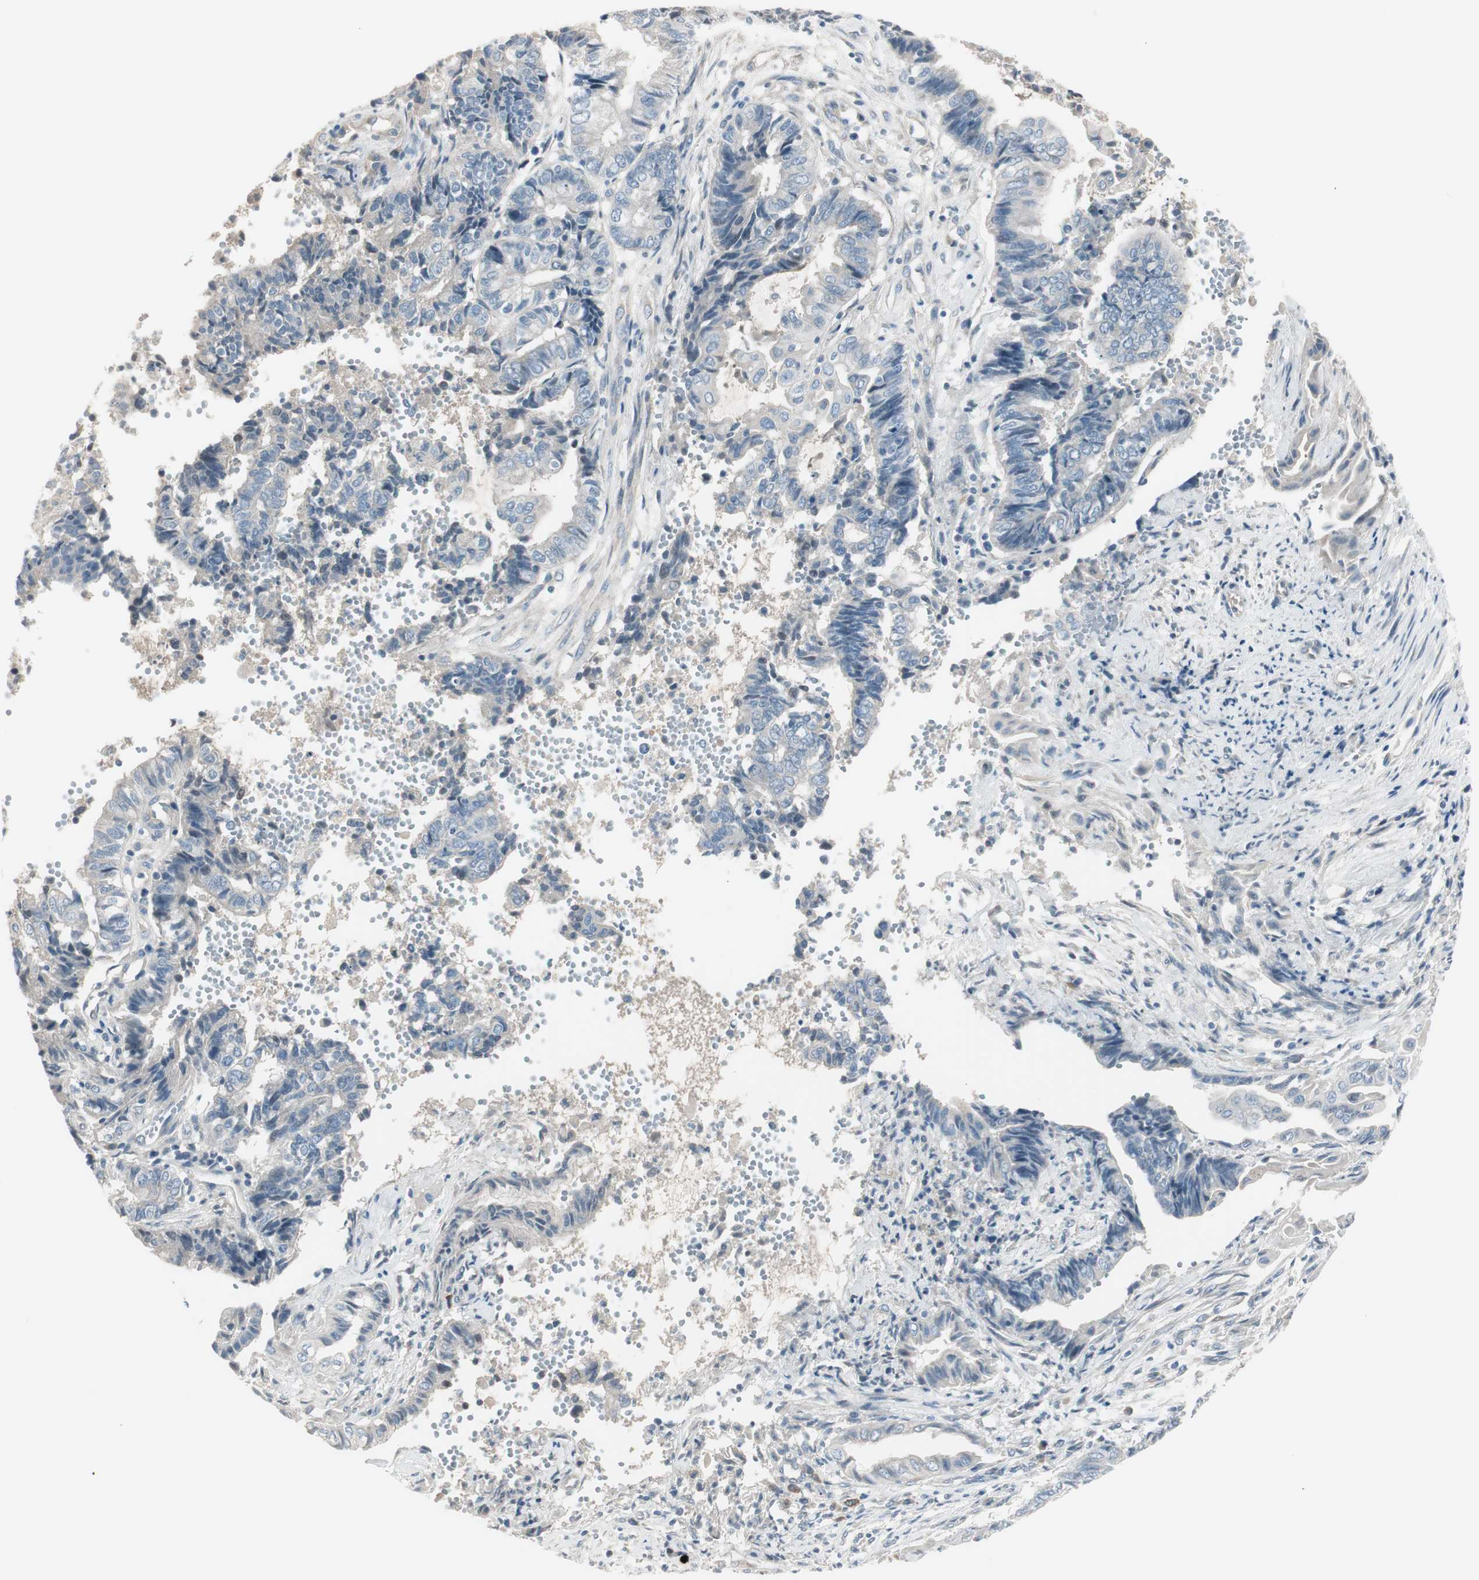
{"staining": {"intensity": "negative", "quantity": "none", "location": "none"}, "tissue": "endometrial cancer", "cell_type": "Tumor cells", "image_type": "cancer", "snomed": [{"axis": "morphology", "description": "Adenocarcinoma, NOS"}, {"axis": "topography", "description": "Uterus"}, {"axis": "topography", "description": "Endometrium"}], "caption": "DAB immunohistochemical staining of human adenocarcinoma (endometrial) reveals no significant expression in tumor cells.", "gene": "MAPRE3", "patient": {"sex": "female", "age": 70}}